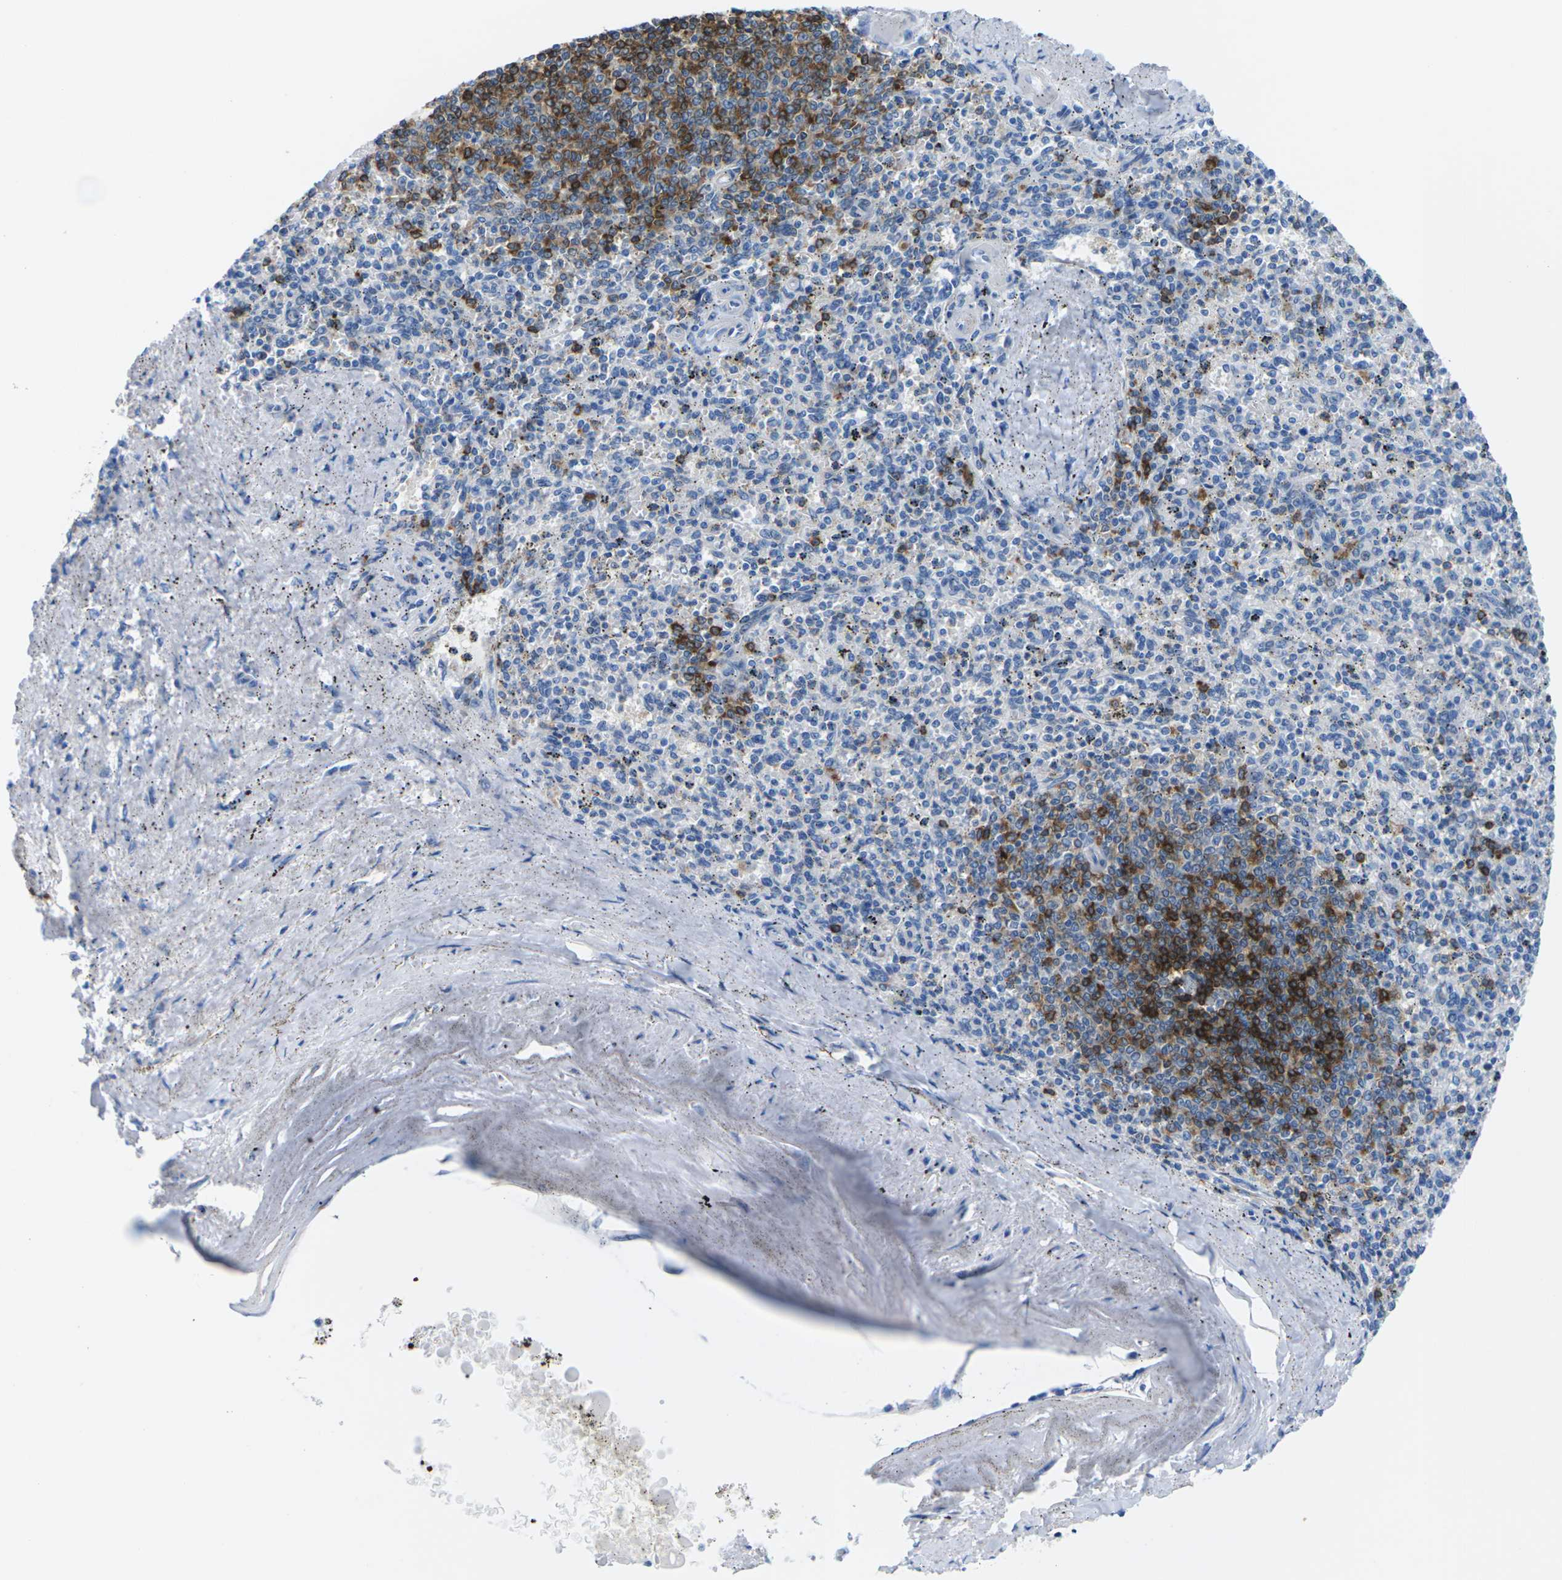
{"staining": {"intensity": "strong", "quantity": "<25%", "location": "cytoplasmic/membranous"}, "tissue": "spleen", "cell_type": "Cells in red pulp", "image_type": "normal", "snomed": [{"axis": "morphology", "description": "Normal tissue, NOS"}, {"axis": "topography", "description": "Spleen"}], "caption": "Spleen was stained to show a protein in brown. There is medium levels of strong cytoplasmic/membranous positivity in about <25% of cells in red pulp. The staining was performed using DAB (3,3'-diaminobenzidine), with brown indicating positive protein expression. Nuclei are stained blue with hematoxylin.", "gene": "SYNGR2", "patient": {"sex": "male", "age": 72}}